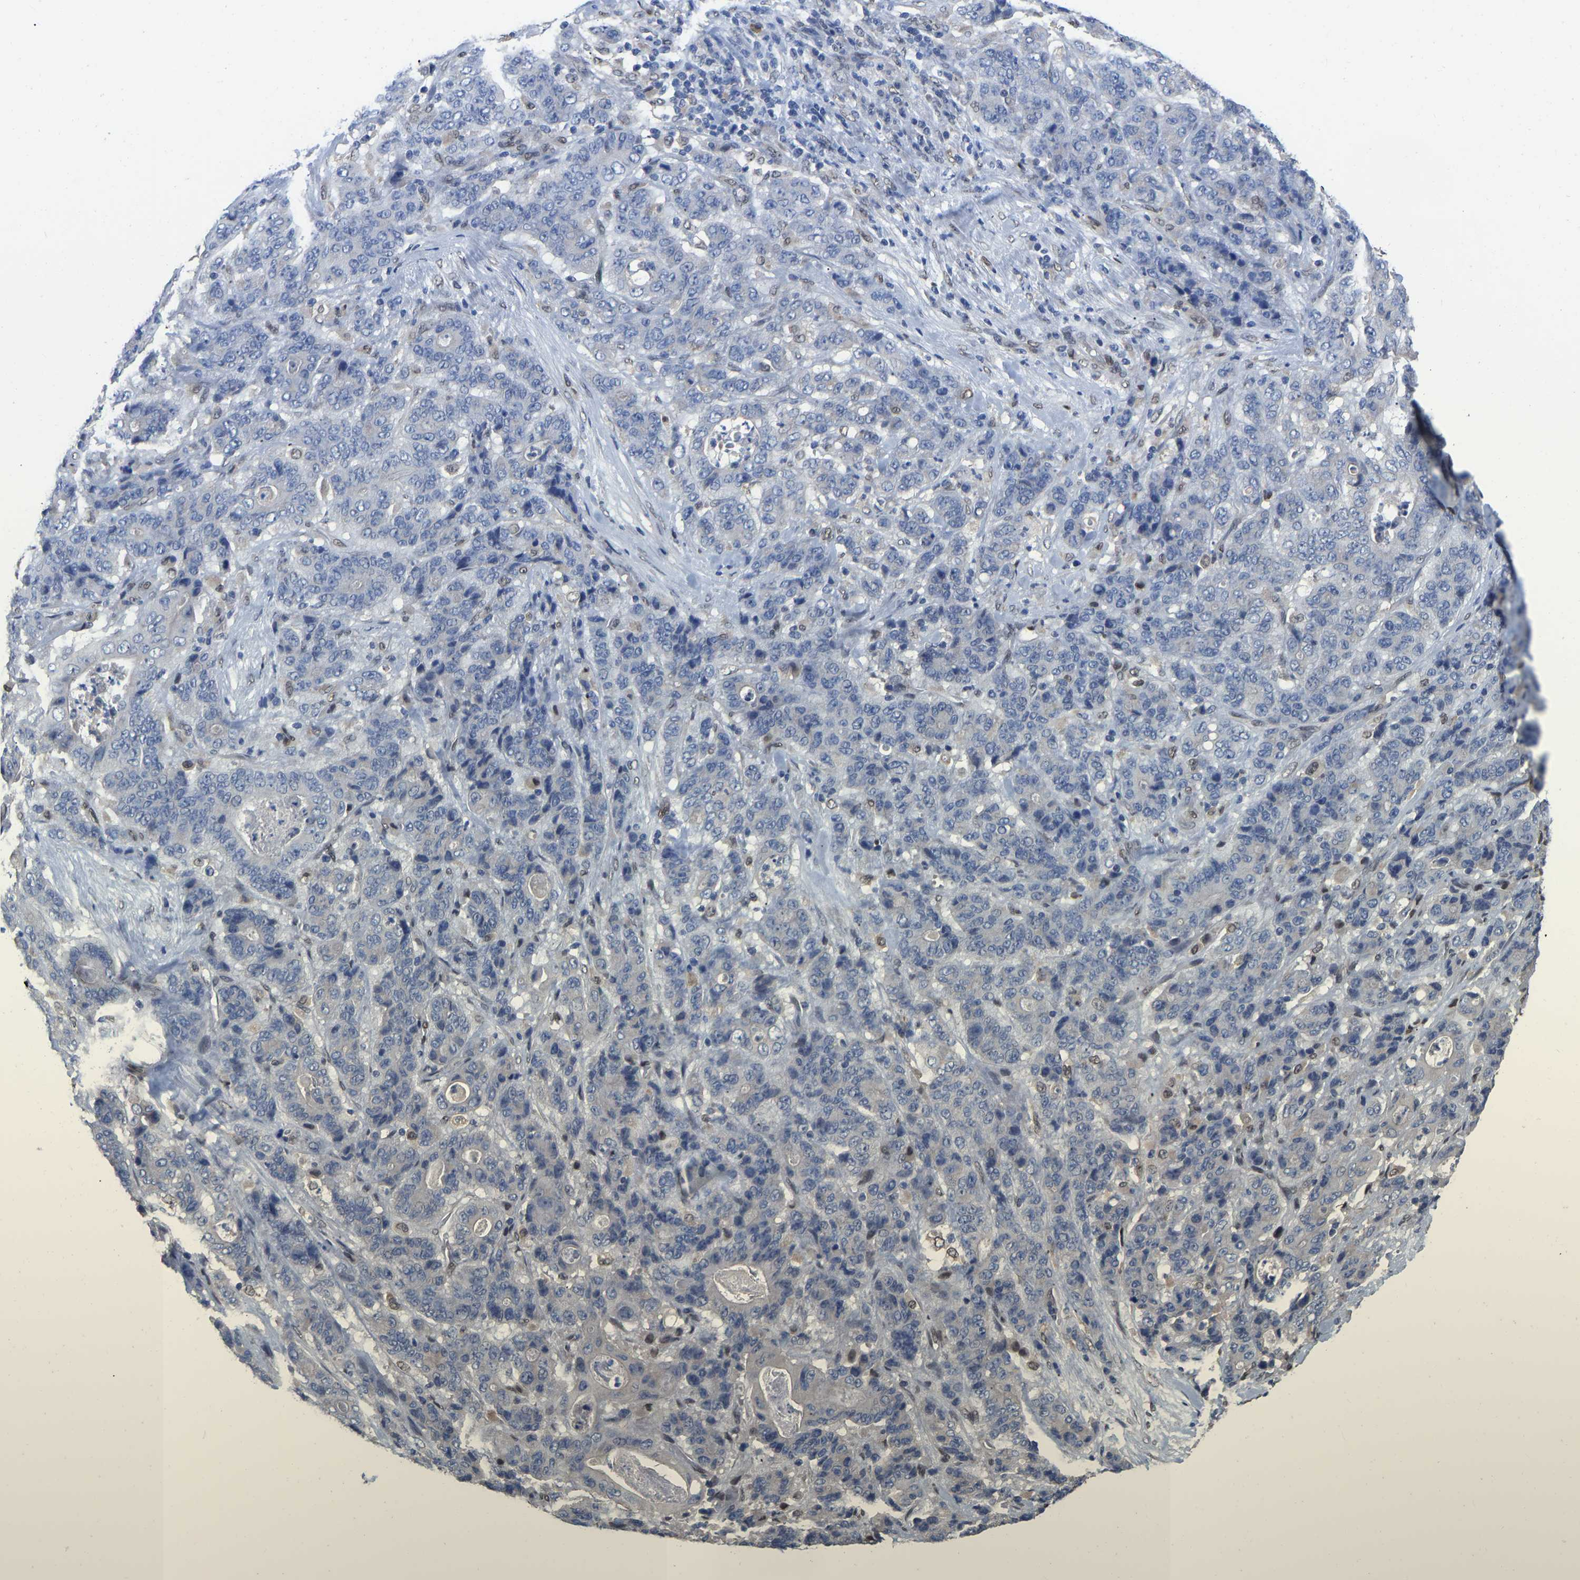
{"staining": {"intensity": "negative", "quantity": "none", "location": "none"}, "tissue": "stomach cancer", "cell_type": "Tumor cells", "image_type": "cancer", "snomed": [{"axis": "morphology", "description": "Adenocarcinoma, NOS"}, {"axis": "topography", "description": "Stomach"}], "caption": "Tumor cells are negative for protein expression in human adenocarcinoma (stomach).", "gene": "QKI", "patient": {"sex": "female", "age": 73}}